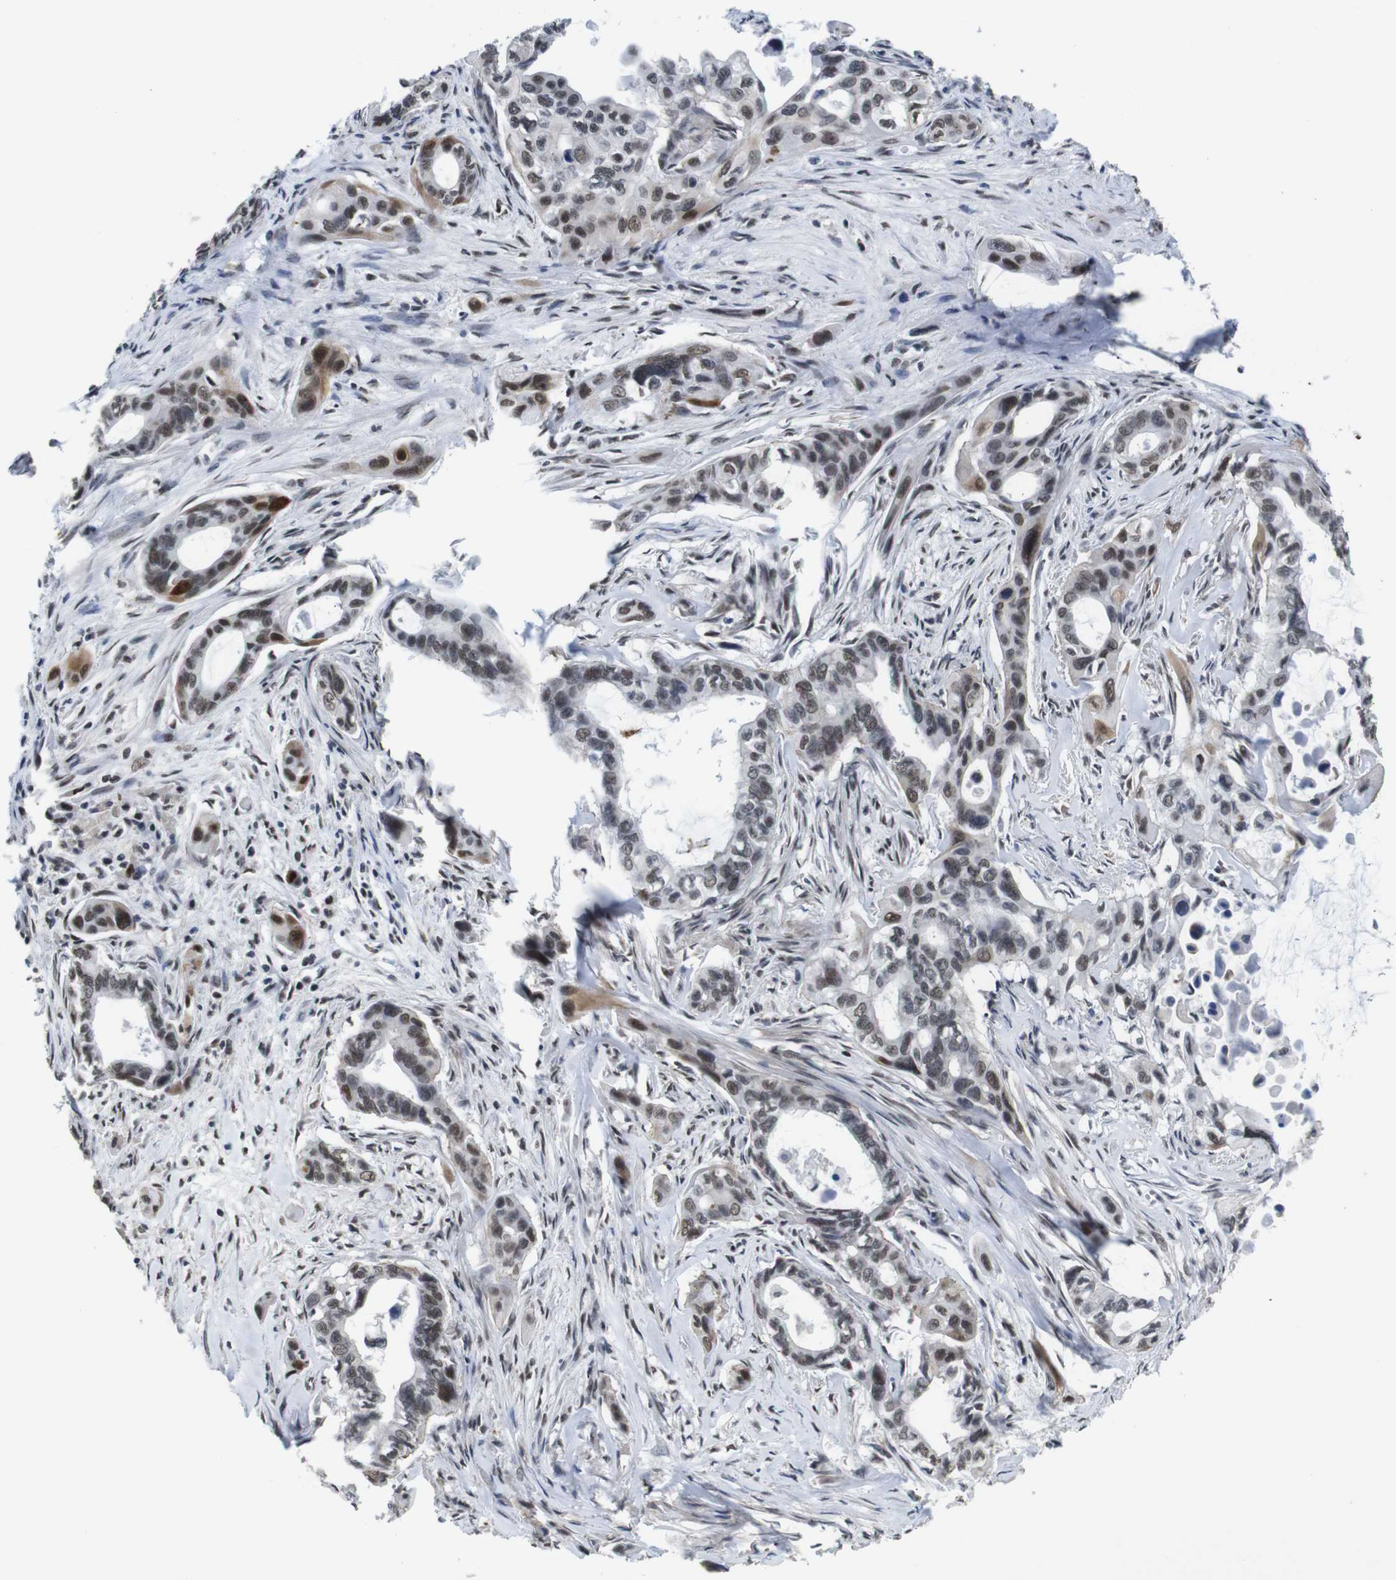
{"staining": {"intensity": "moderate", "quantity": ">75%", "location": "cytoplasmic/membranous,nuclear"}, "tissue": "pancreatic cancer", "cell_type": "Tumor cells", "image_type": "cancer", "snomed": [{"axis": "morphology", "description": "Adenocarcinoma, NOS"}, {"axis": "topography", "description": "Pancreas"}], "caption": "Moderate cytoplasmic/membranous and nuclear staining is appreciated in about >75% of tumor cells in pancreatic adenocarcinoma.", "gene": "ILDR2", "patient": {"sex": "male", "age": 73}}